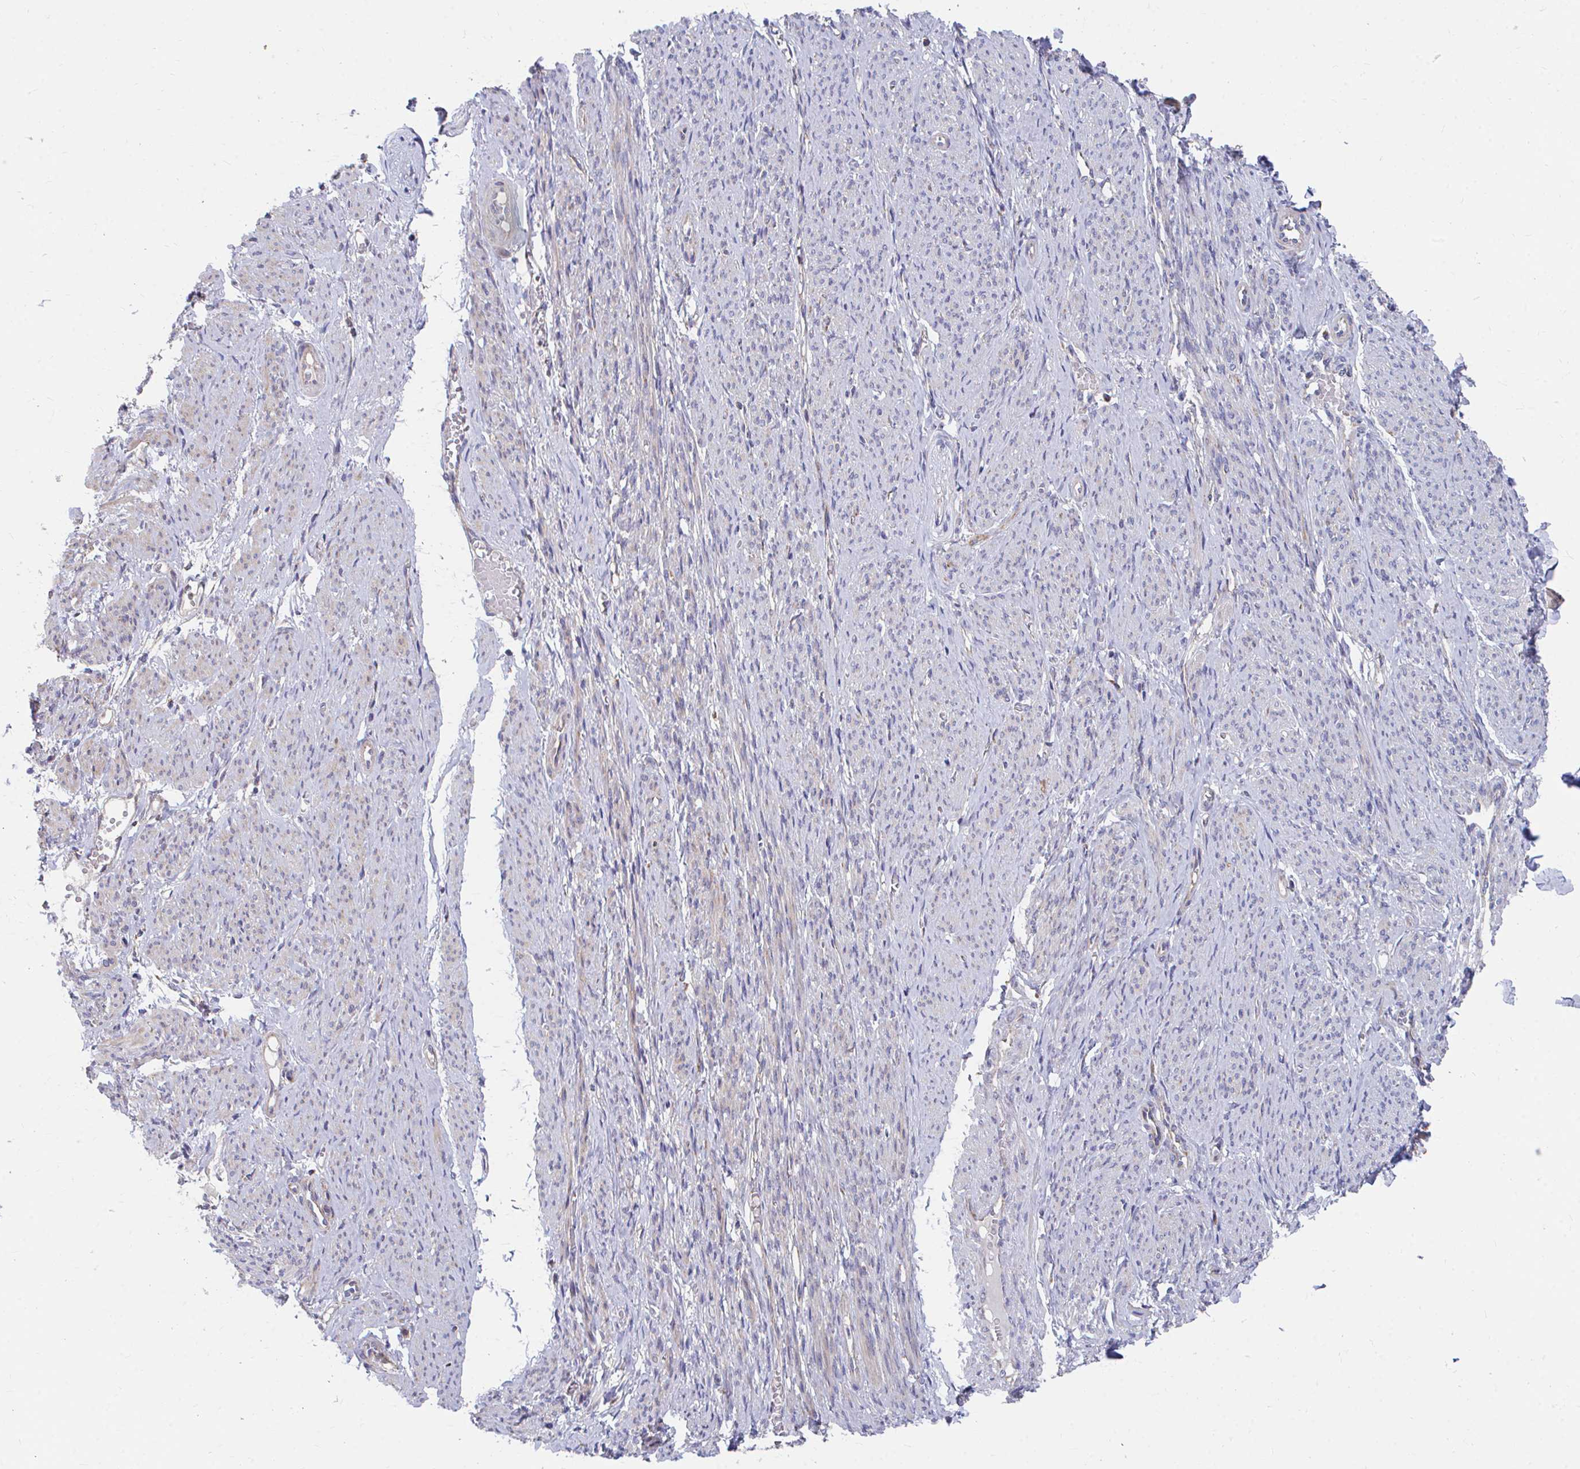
{"staining": {"intensity": "moderate", "quantity": "25%-75%", "location": "cytoplasmic/membranous"}, "tissue": "smooth muscle", "cell_type": "Smooth muscle cells", "image_type": "normal", "snomed": [{"axis": "morphology", "description": "Normal tissue, NOS"}, {"axis": "topography", "description": "Smooth muscle"}], "caption": "Human smooth muscle stained with a brown dye demonstrates moderate cytoplasmic/membranous positive expression in approximately 25%-75% of smooth muscle cells.", "gene": "PEX3", "patient": {"sex": "female", "age": 65}}